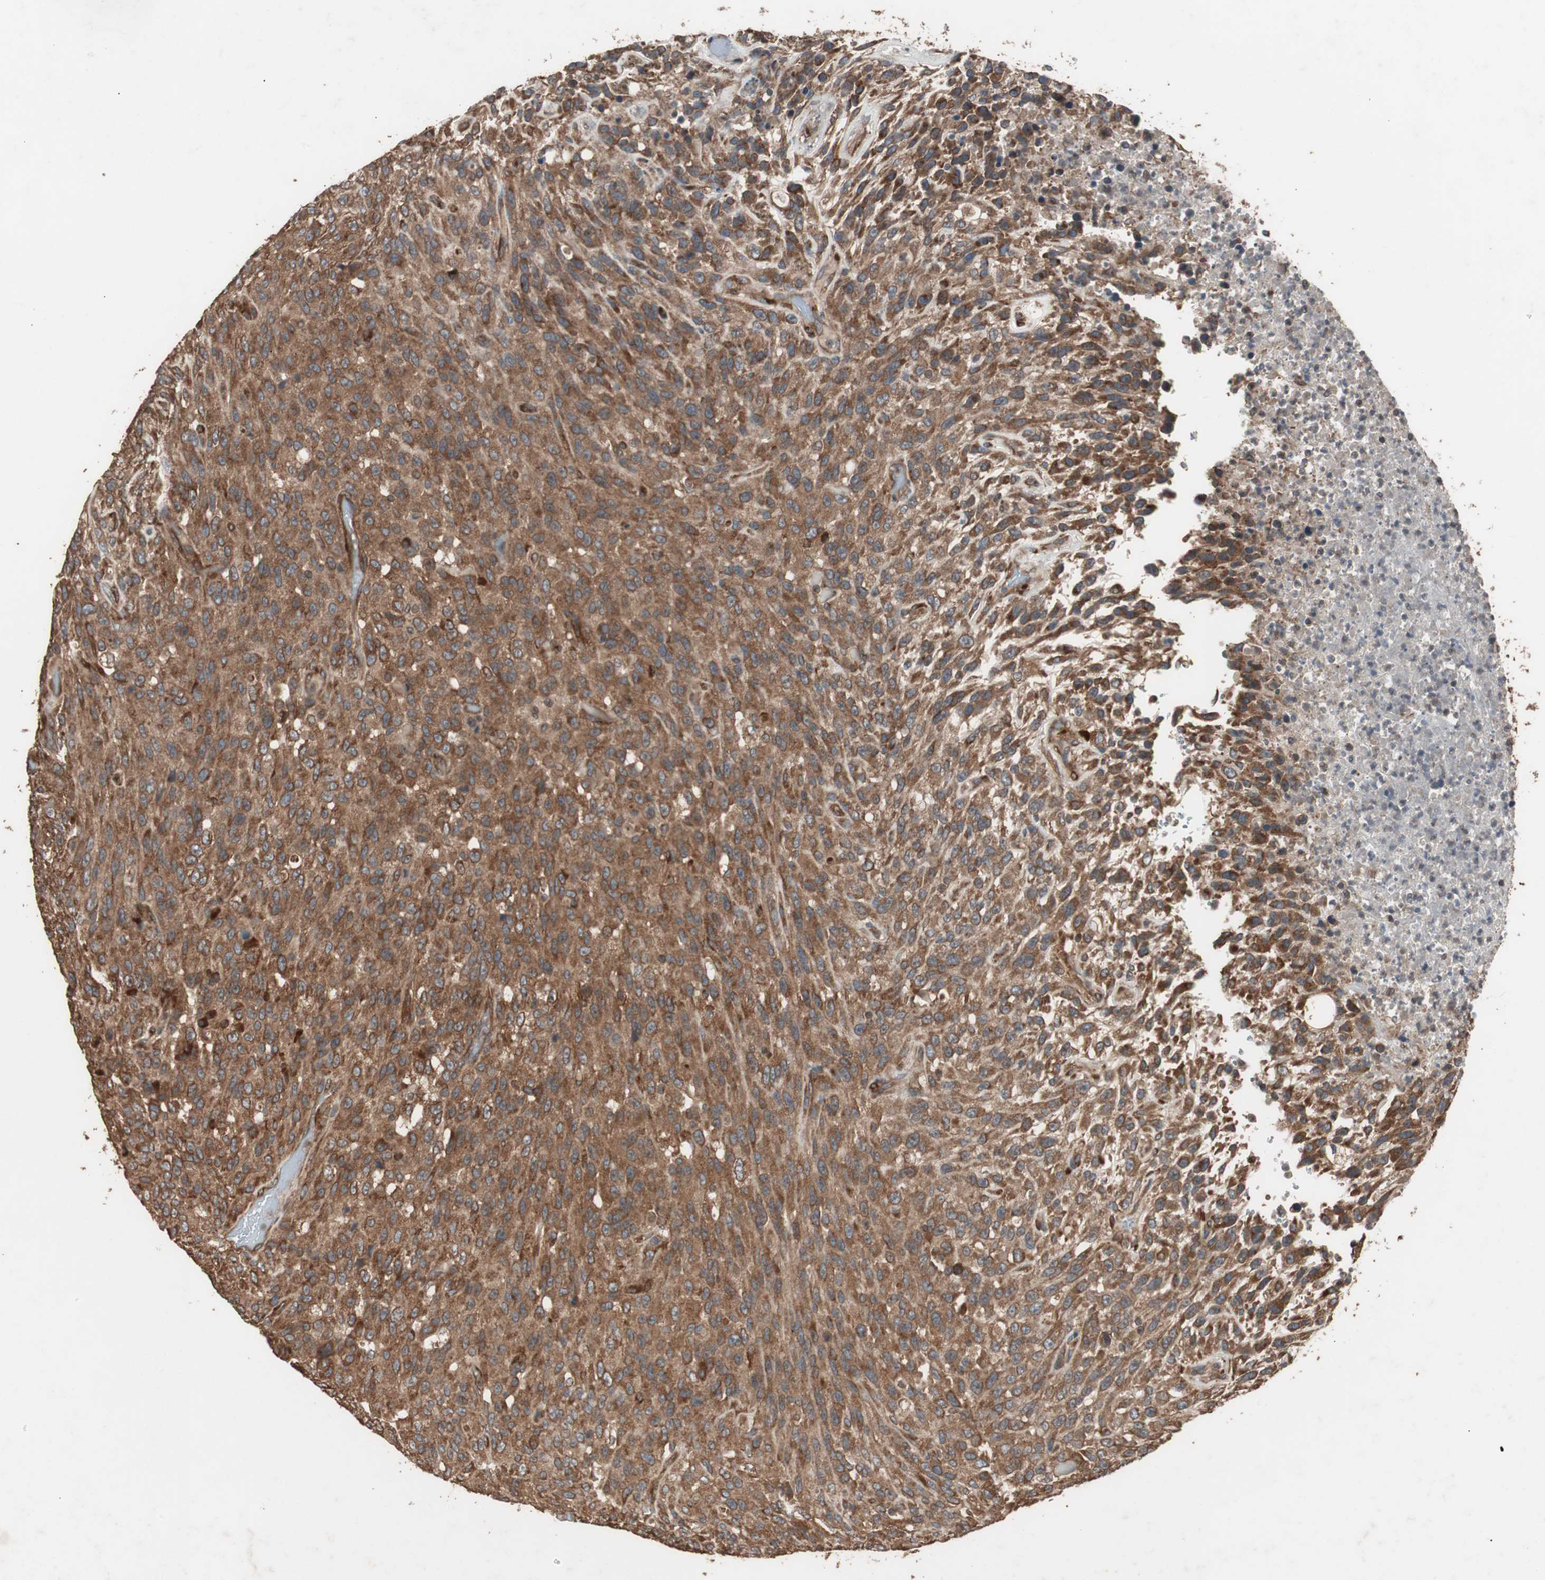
{"staining": {"intensity": "moderate", "quantity": ">75%", "location": "cytoplasmic/membranous"}, "tissue": "urothelial cancer", "cell_type": "Tumor cells", "image_type": "cancer", "snomed": [{"axis": "morphology", "description": "Urothelial carcinoma, High grade"}, {"axis": "topography", "description": "Urinary bladder"}], "caption": "Urothelial cancer was stained to show a protein in brown. There is medium levels of moderate cytoplasmic/membranous positivity in approximately >75% of tumor cells.", "gene": "LZTS1", "patient": {"sex": "male", "age": 66}}